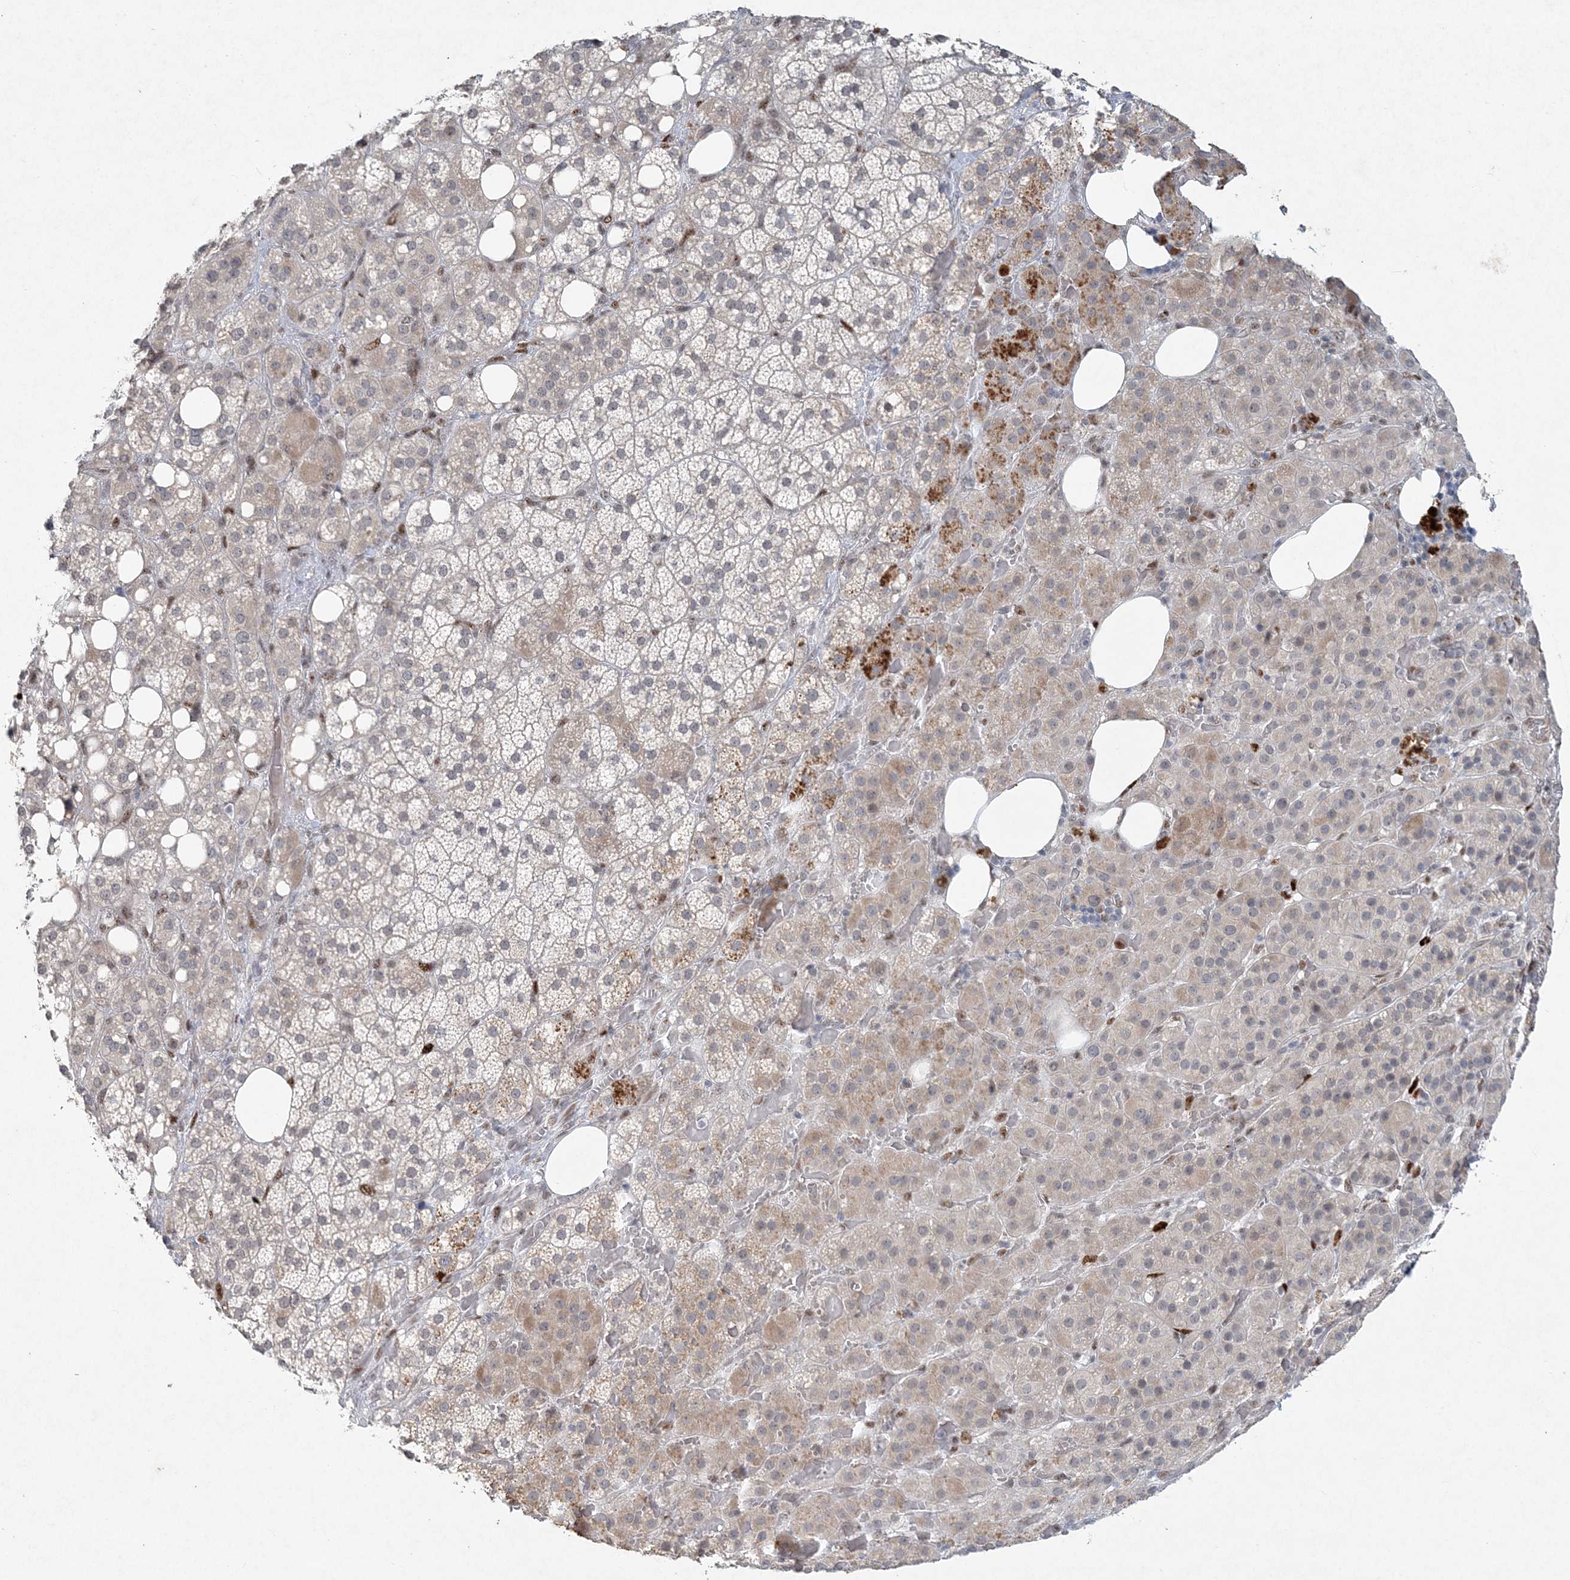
{"staining": {"intensity": "moderate", "quantity": "<25%", "location": "cytoplasmic/membranous"}, "tissue": "adrenal gland", "cell_type": "Glandular cells", "image_type": "normal", "snomed": [{"axis": "morphology", "description": "Normal tissue, NOS"}, {"axis": "topography", "description": "Adrenal gland"}], "caption": "Protein expression analysis of benign adrenal gland displays moderate cytoplasmic/membranous expression in about <25% of glandular cells.", "gene": "GIN1", "patient": {"sex": "female", "age": 59}}